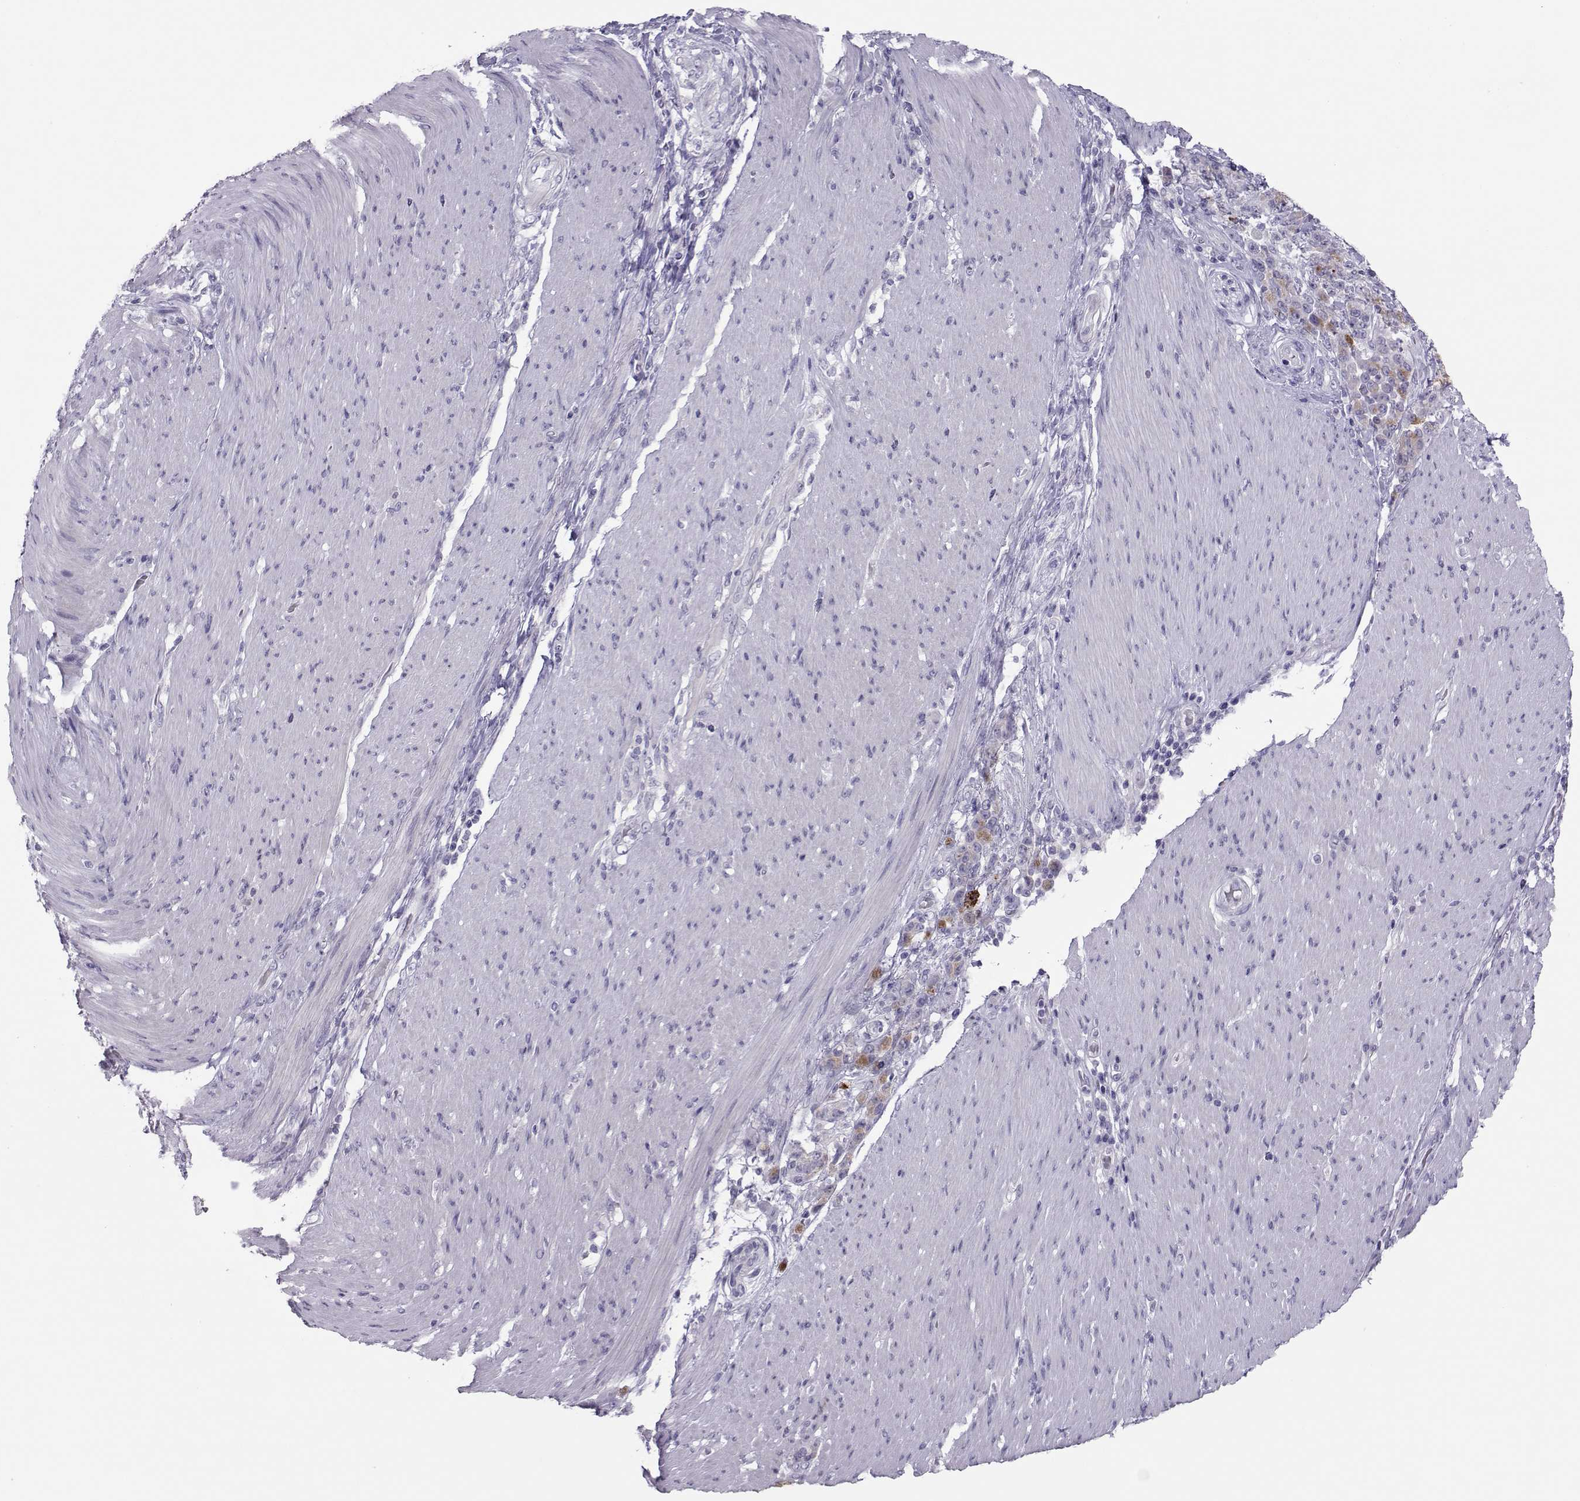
{"staining": {"intensity": "strong", "quantity": "<25%", "location": "cytoplasmic/membranous"}, "tissue": "stomach cancer", "cell_type": "Tumor cells", "image_type": "cancer", "snomed": [{"axis": "morphology", "description": "Adenocarcinoma, NOS"}, {"axis": "topography", "description": "Stomach"}], "caption": "A micrograph of human stomach adenocarcinoma stained for a protein reveals strong cytoplasmic/membranous brown staining in tumor cells.", "gene": "TRPM7", "patient": {"sex": "female", "age": 79}}